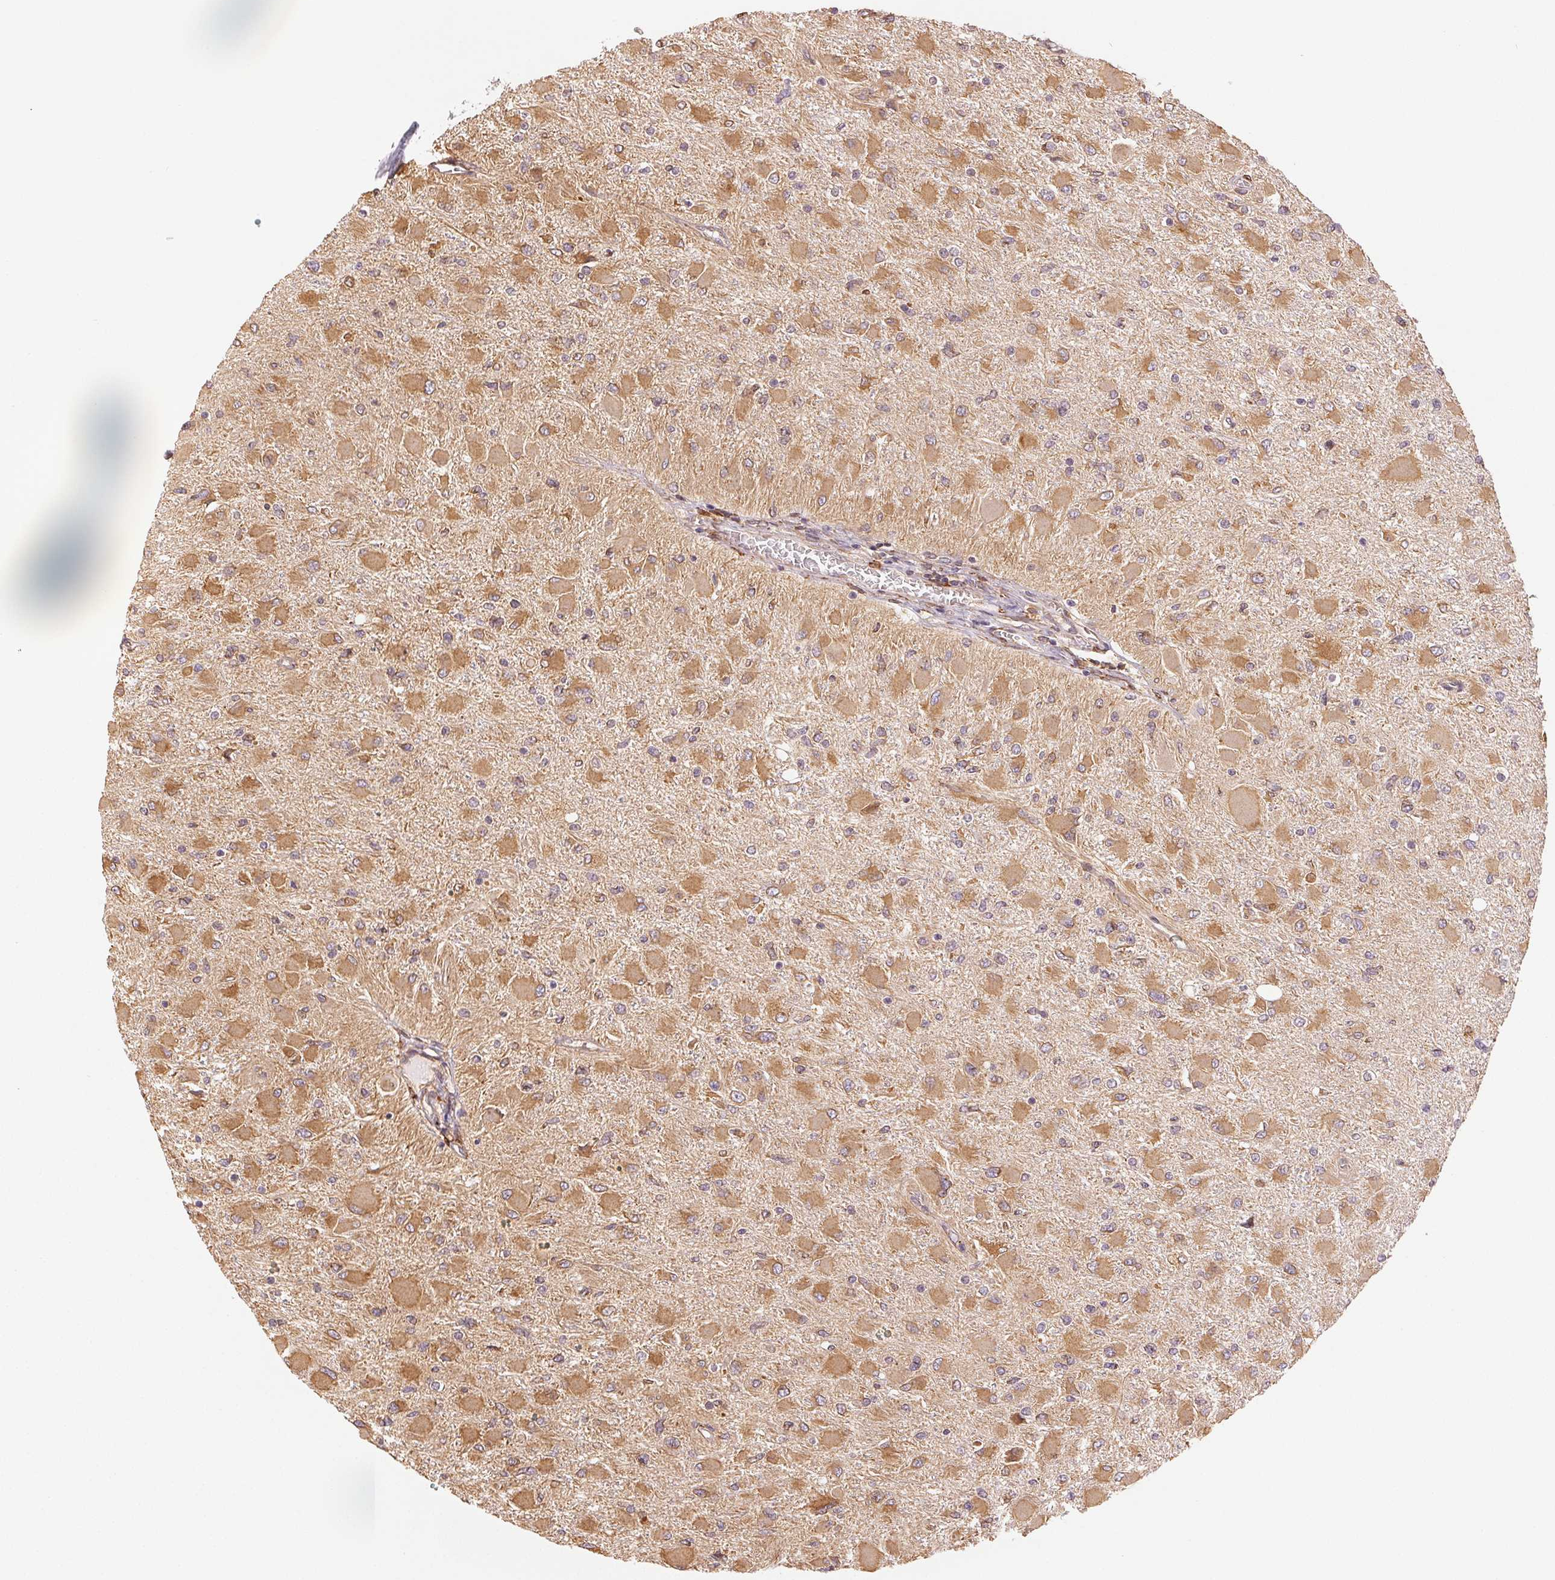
{"staining": {"intensity": "moderate", "quantity": ">75%", "location": "cytoplasmic/membranous"}, "tissue": "glioma", "cell_type": "Tumor cells", "image_type": "cancer", "snomed": [{"axis": "morphology", "description": "Glioma, malignant, High grade"}, {"axis": "topography", "description": "Cerebral cortex"}], "caption": "Immunohistochemical staining of human malignant high-grade glioma demonstrates medium levels of moderate cytoplasmic/membranous protein expression in approximately >75% of tumor cells.", "gene": "RCN3", "patient": {"sex": "female", "age": 36}}